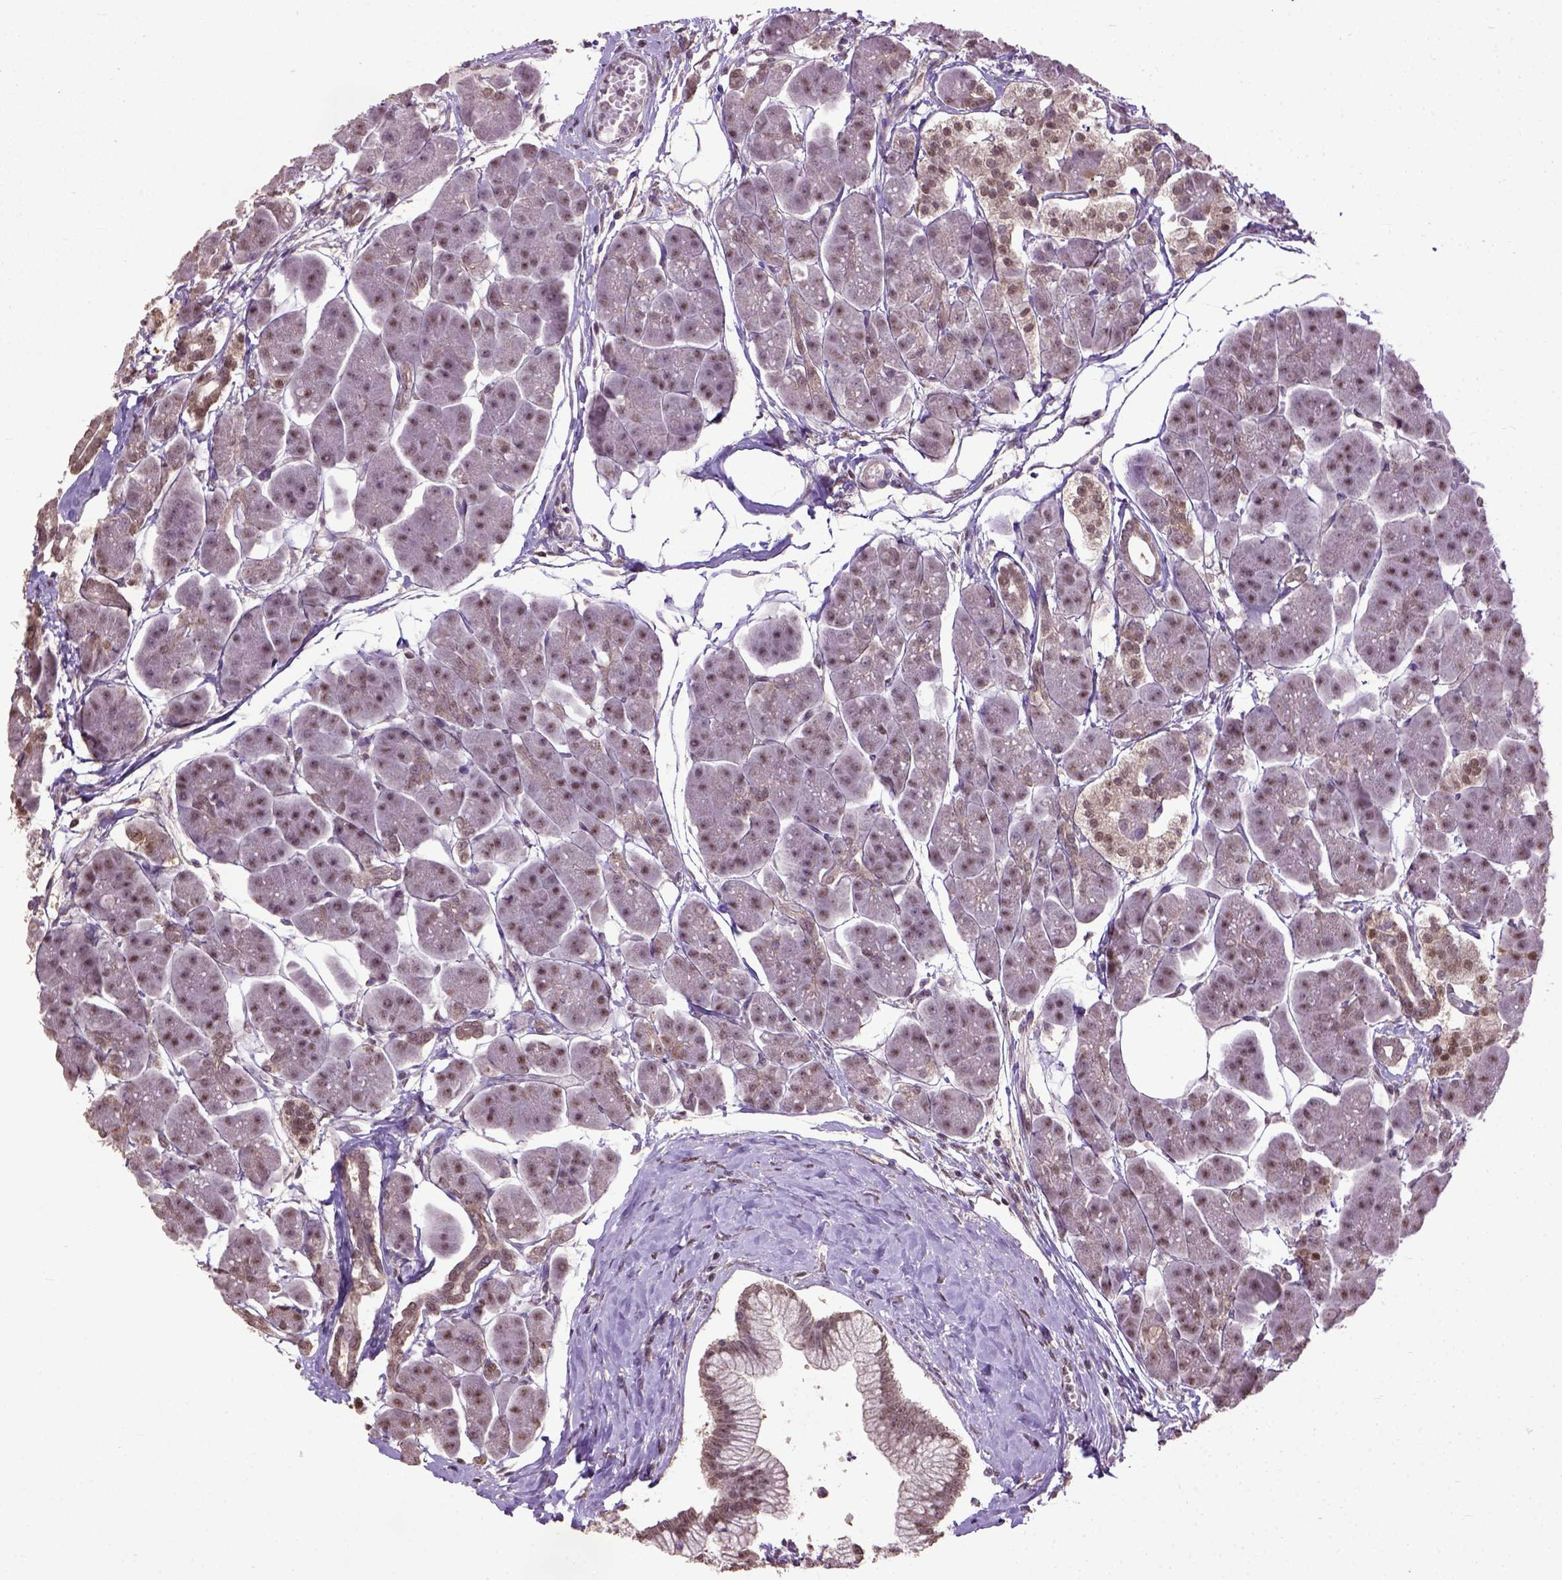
{"staining": {"intensity": "moderate", "quantity": ">75%", "location": "cytoplasmic/membranous,nuclear"}, "tissue": "pancreas", "cell_type": "Exocrine glandular cells", "image_type": "normal", "snomed": [{"axis": "morphology", "description": "Normal tissue, NOS"}, {"axis": "topography", "description": "Adipose tissue"}, {"axis": "topography", "description": "Pancreas"}, {"axis": "topography", "description": "Peripheral nerve tissue"}], "caption": "Immunohistochemistry (IHC) staining of benign pancreas, which reveals medium levels of moderate cytoplasmic/membranous,nuclear expression in approximately >75% of exocrine glandular cells indicating moderate cytoplasmic/membranous,nuclear protein positivity. The staining was performed using DAB (brown) for protein detection and nuclei were counterstained in hematoxylin (blue).", "gene": "UBA3", "patient": {"sex": "female", "age": 58}}